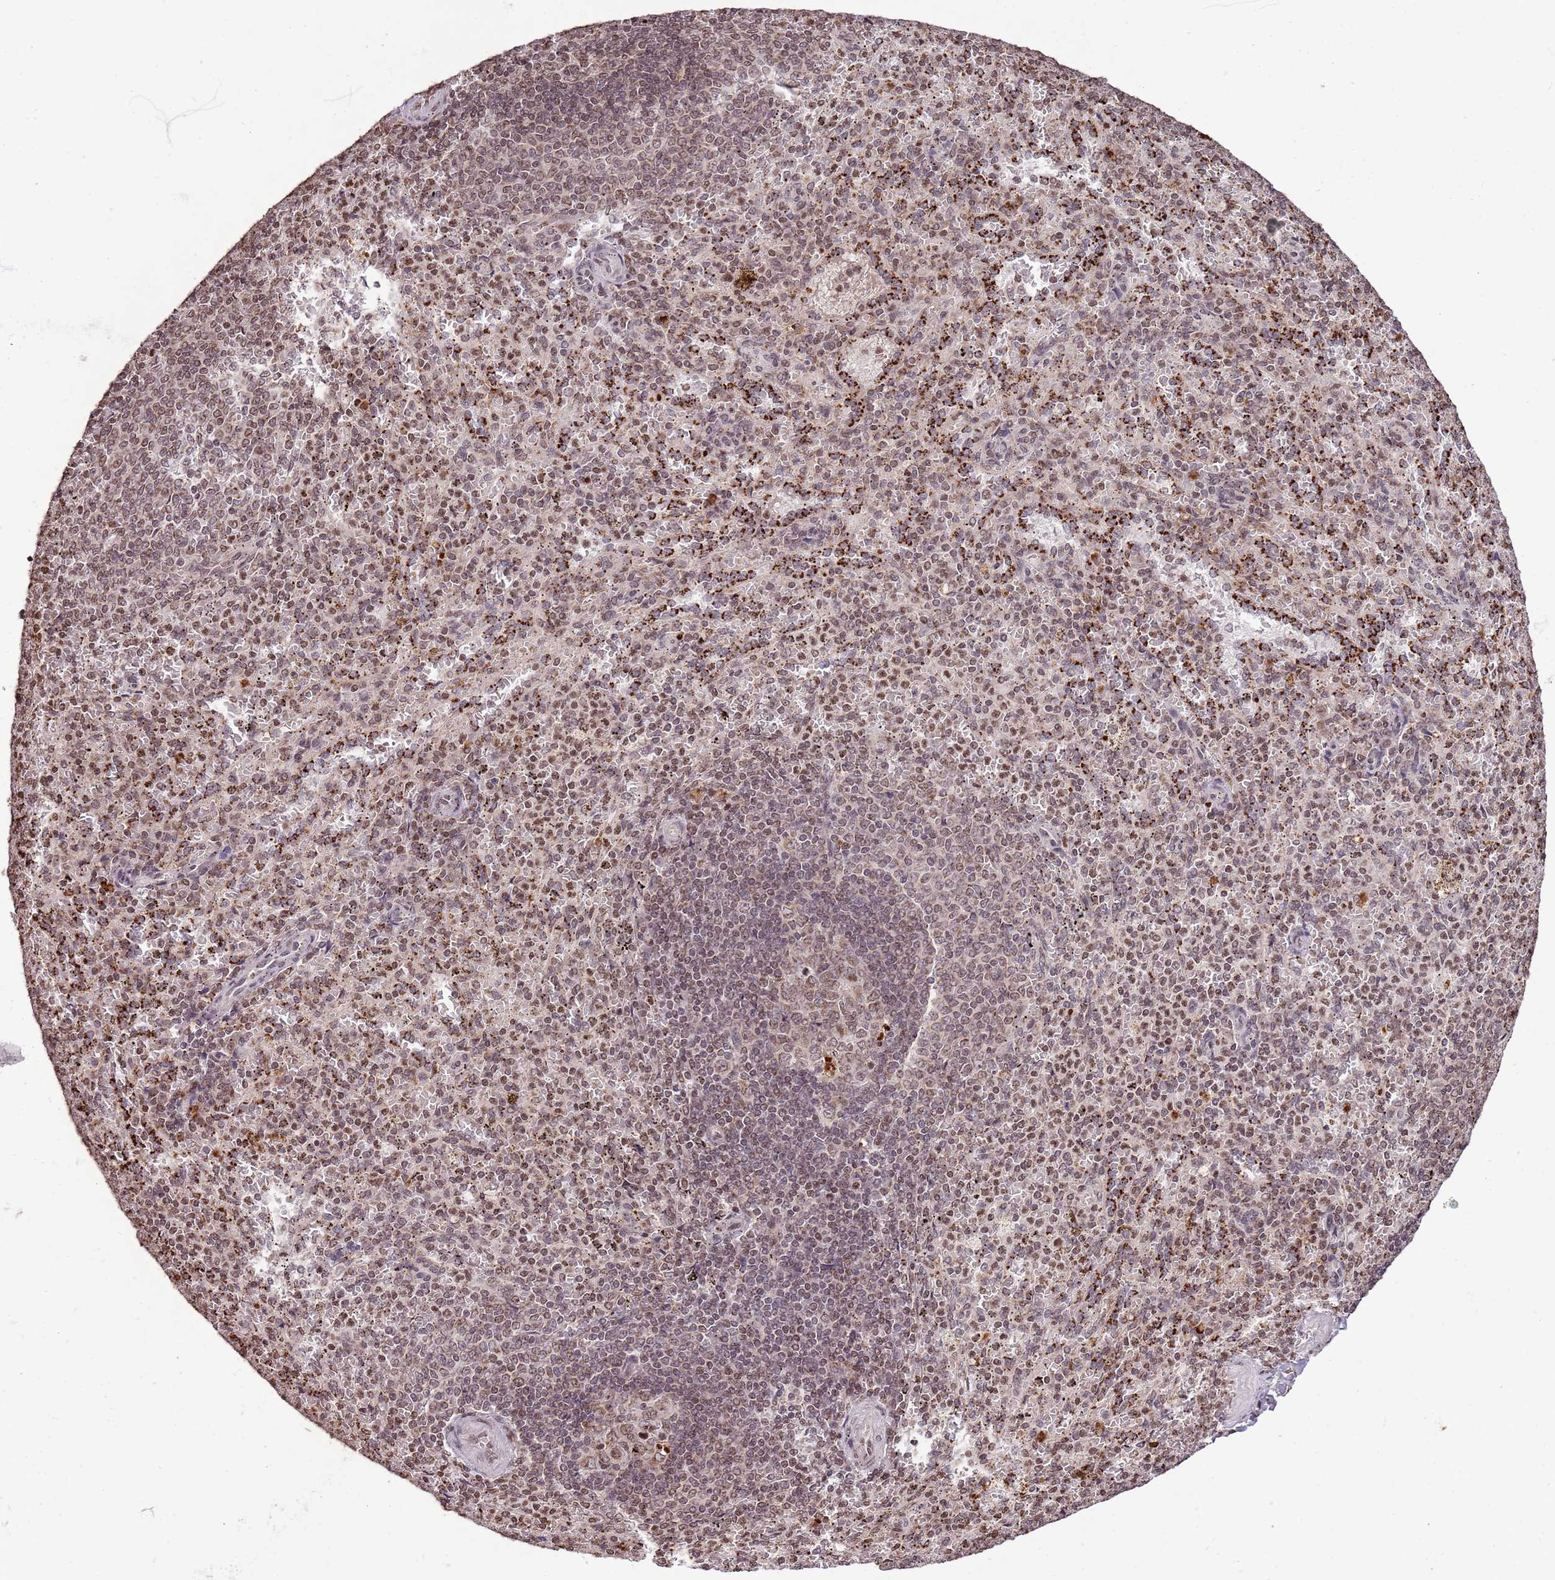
{"staining": {"intensity": "moderate", "quantity": "25%-75%", "location": "cytoplasmic/membranous,nuclear"}, "tissue": "spleen", "cell_type": "Cells in red pulp", "image_type": "normal", "snomed": [{"axis": "morphology", "description": "Normal tissue, NOS"}, {"axis": "topography", "description": "Spleen"}], "caption": "Protein analysis of normal spleen shows moderate cytoplasmic/membranous,nuclear staining in about 25%-75% of cells in red pulp. The staining was performed using DAB (3,3'-diaminobenzidine) to visualize the protein expression in brown, while the nuclei were stained in blue with hematoxylin (Magnification: 20x).", "gene": "SAMSN1", "patient": {"sex": "female", "age": 21}}